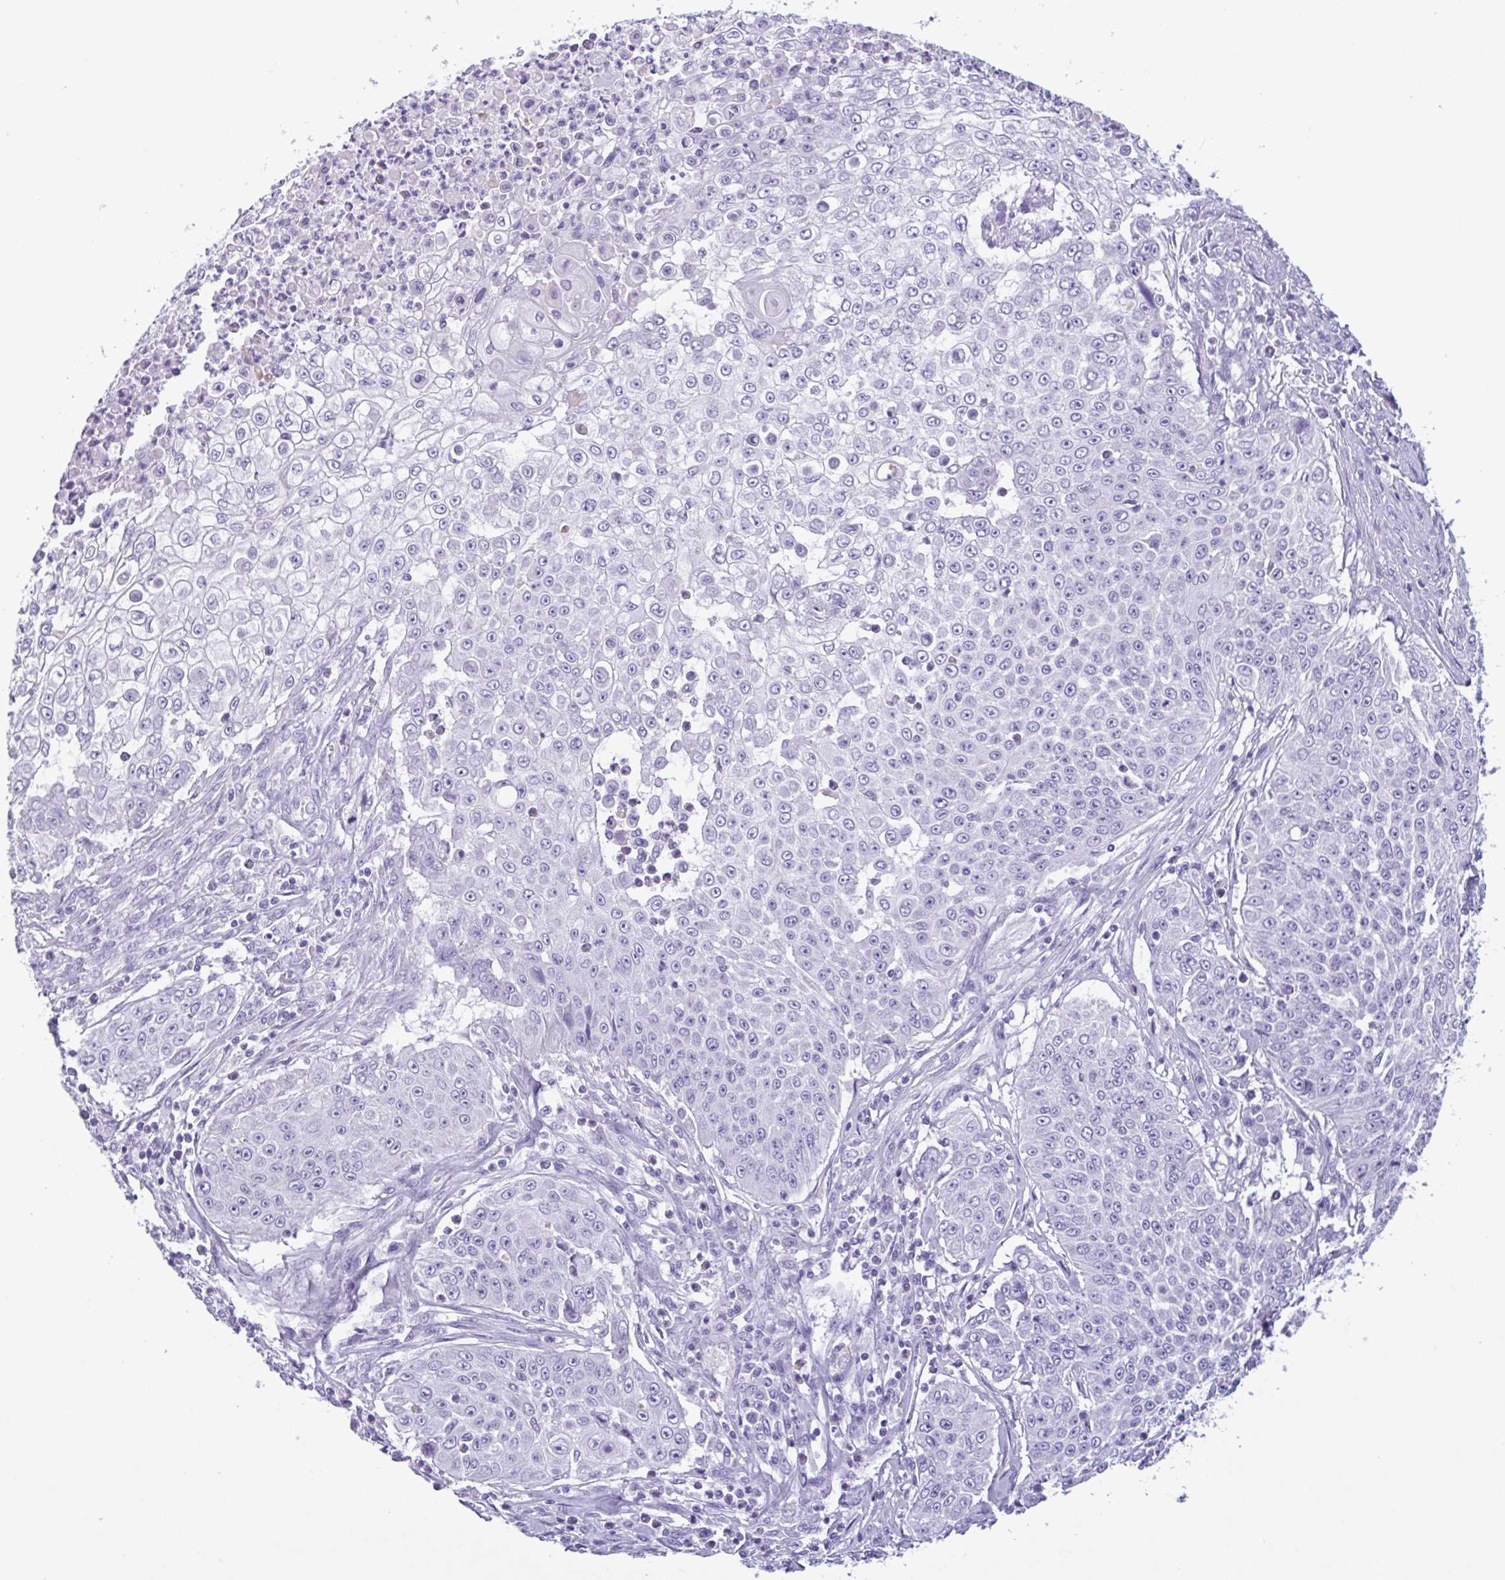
{"staining": {"intensity": "negative", "quantity": "none", "location": "none"}, "tissue": "skin cancer", "cell_type": "Tumor cells", "image_type": "cancer", "snomed": [{"axis": "morphology", "description": "Squamous cell carcinoma, NOS"}, {"axis": "topography", "description": "Skin"}], "caption": "Human skin cancer stained for a protein using immunohistochemistry (IHC) exhibits no expression in tumor cells.", "gene": "CTSE", "patient": {"sex": "male", "age": 24}}